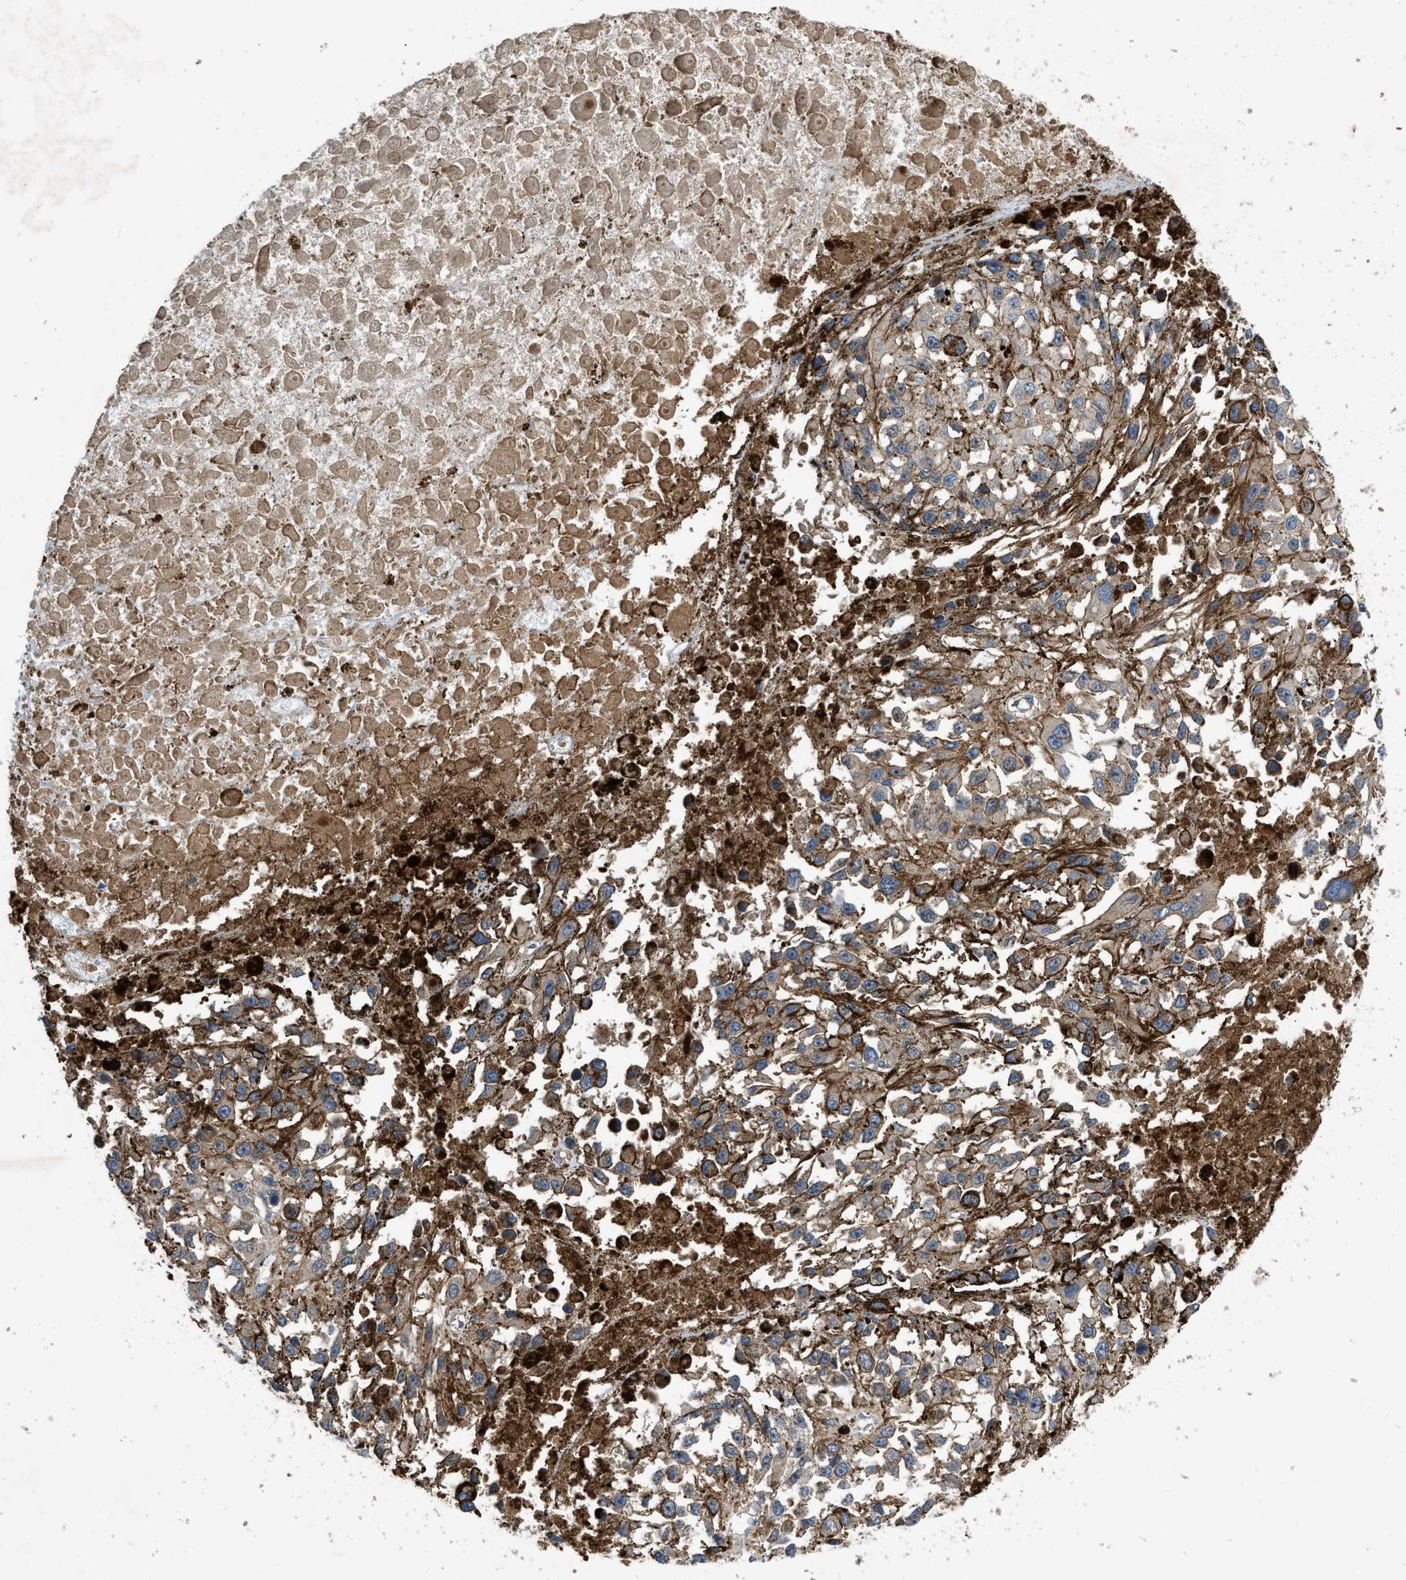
{"staining": {"intensity": "weak", "quantity": "25%-75%", "location": "cytoplasmic/membranous"}, "tissue": "melanoma", "cell_type": "Tumor cells", "image_type": "cancer", "snomed": [{"axis": "morphology", "description": "Malignant melanoma, Metastatic site"}, {"axis": "topography", "description": "Lymph node"}], "caption": "Protein analysis of malignant melanoma (metastatic site) tissue exhibits weak cytoplasmic/membranous expression in approximately 25%-75% of tumor cells.", "gene": "CNNM3", "patient": {"sex": "male", "age": 59}}